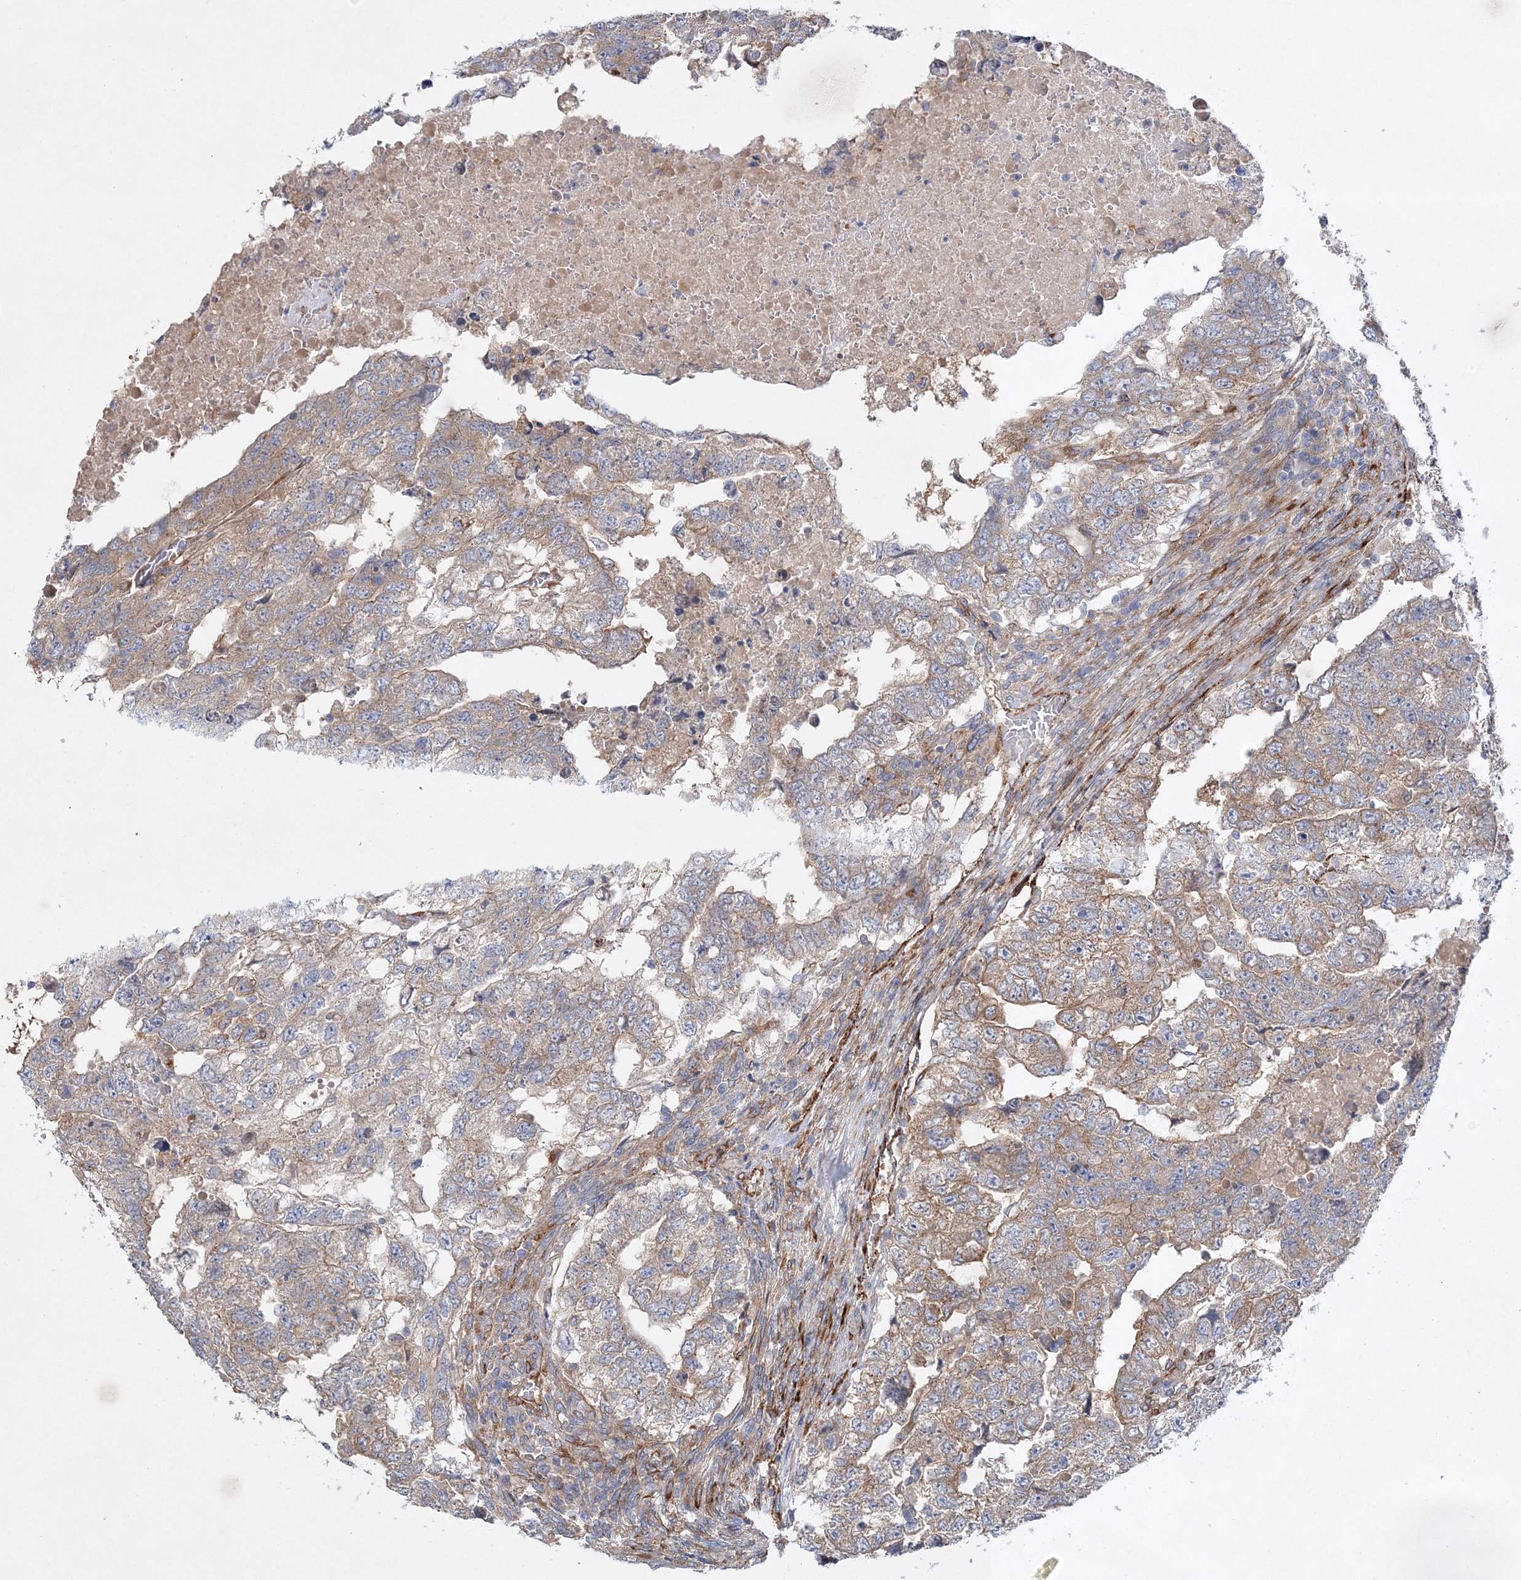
{"staining": {"intensity": "weak", "quantity": "25%-75%", "location": "cytoplasmic/membranous"}, "tissue": "testis cancer", "cell_type": "Tumor cells", "image_type": "cancer", "snomed": [{"axis": "morphology", "description": "Carcinoma, Embryonal, NOS"}, {"axis": "topography", "description": "Testis"}], "caption": "The histopathology image demonstrates a brown stain indicating the presence of a protein in the cytoplasmic/membranous of tumor cells in testis cancer.", "gene": "ZFYVE16", "patient": {"sex": "male", "age": 36}}